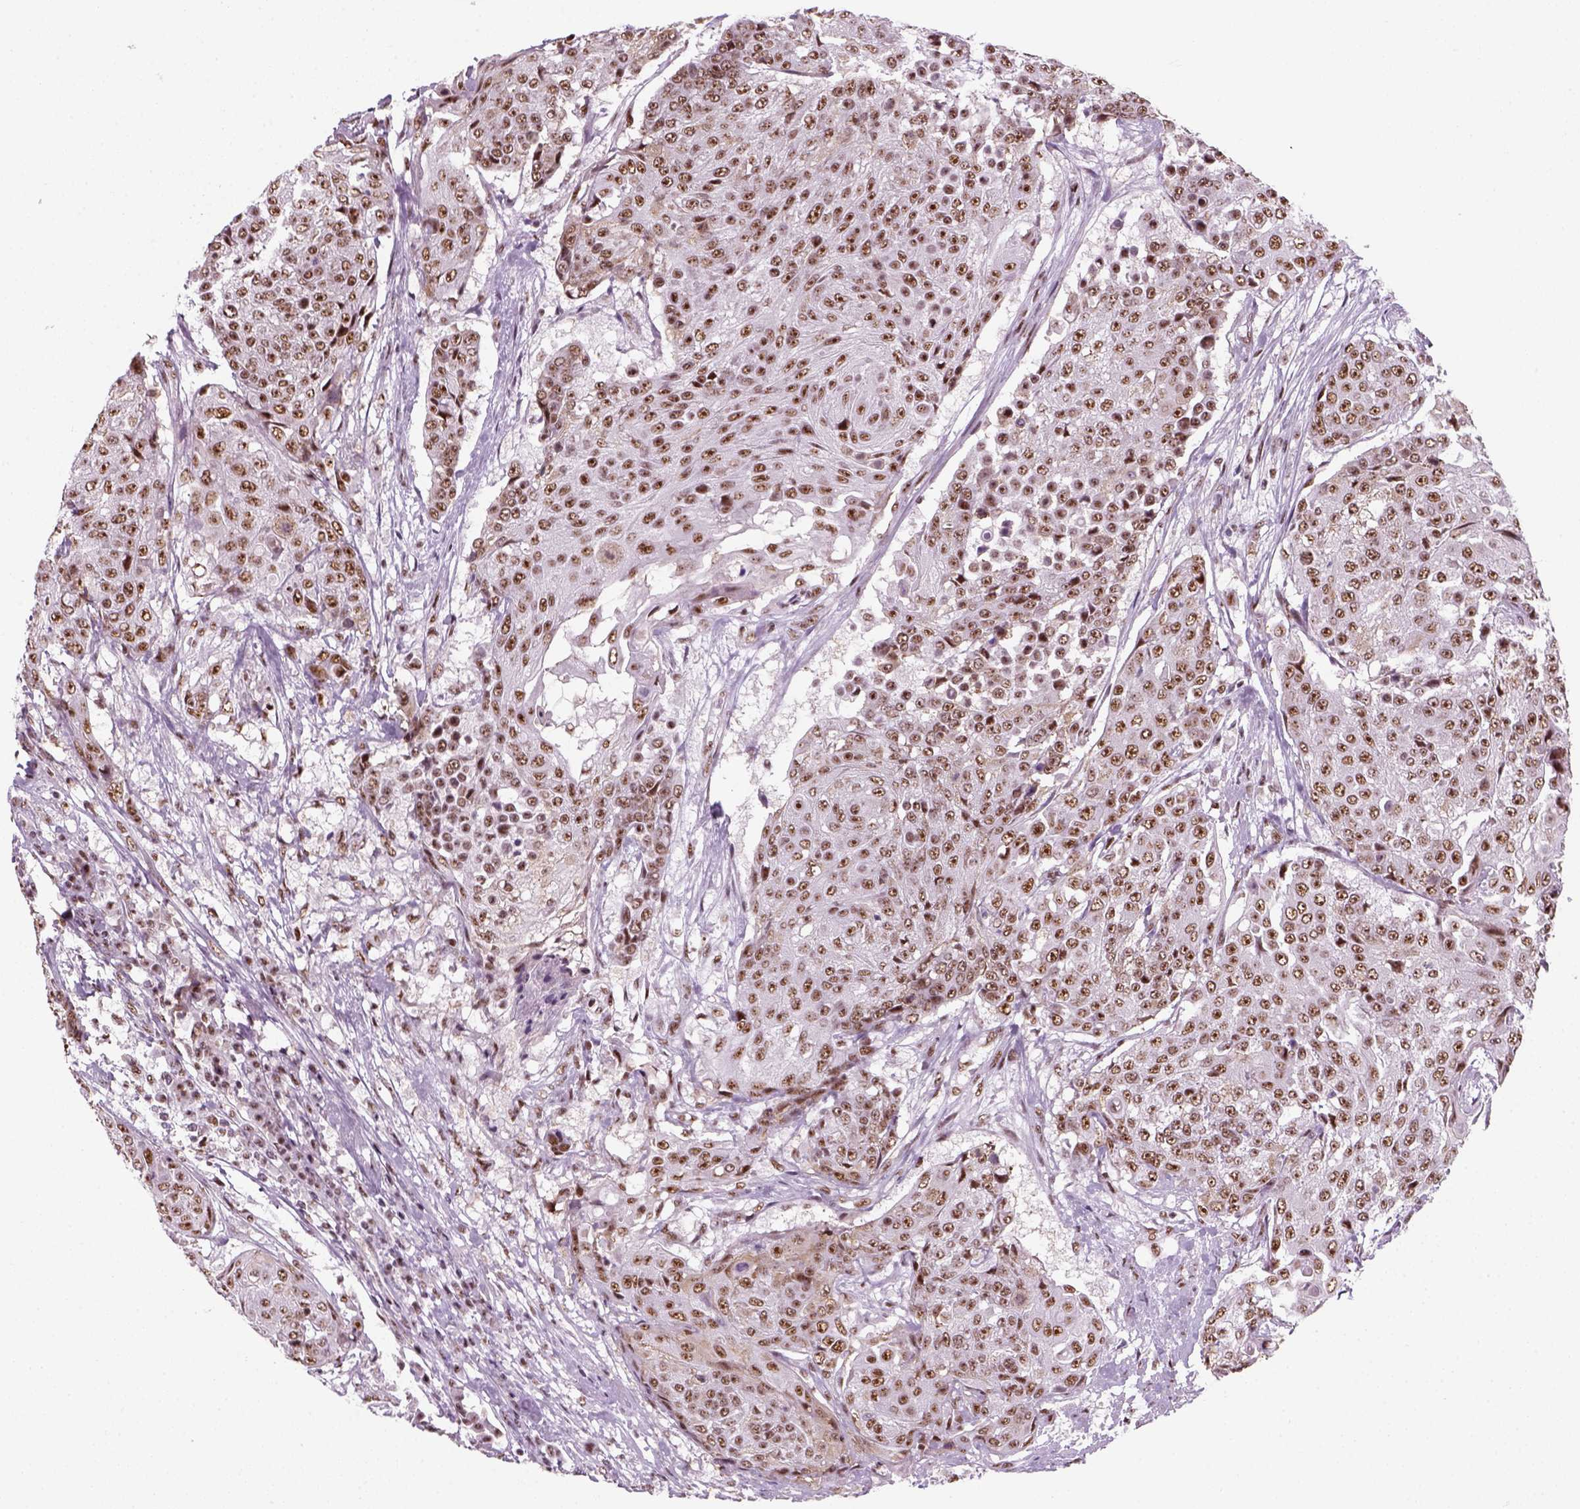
{"staining": {"intensity": "moderate", "quantity": ">75%", "location": "nuclear"}, "tissue": "urothelial cancer", "cell_type": "Tumor cells", "image_type": "cancer", "snomed": [{"axis": "morphology", "description": "Urothelial carcinoma, High grade"}, {"axis": "topography", "description": "Urinary bladder"}], "caption": "Immunohistochemical staining of human urothelial carcinoma (high-grade) displays medium levels of moderate nuclear expression in about >75% of tumor cells.", "gene": "GTF2F1", "patient": {"sex": "female", "age": 63}}